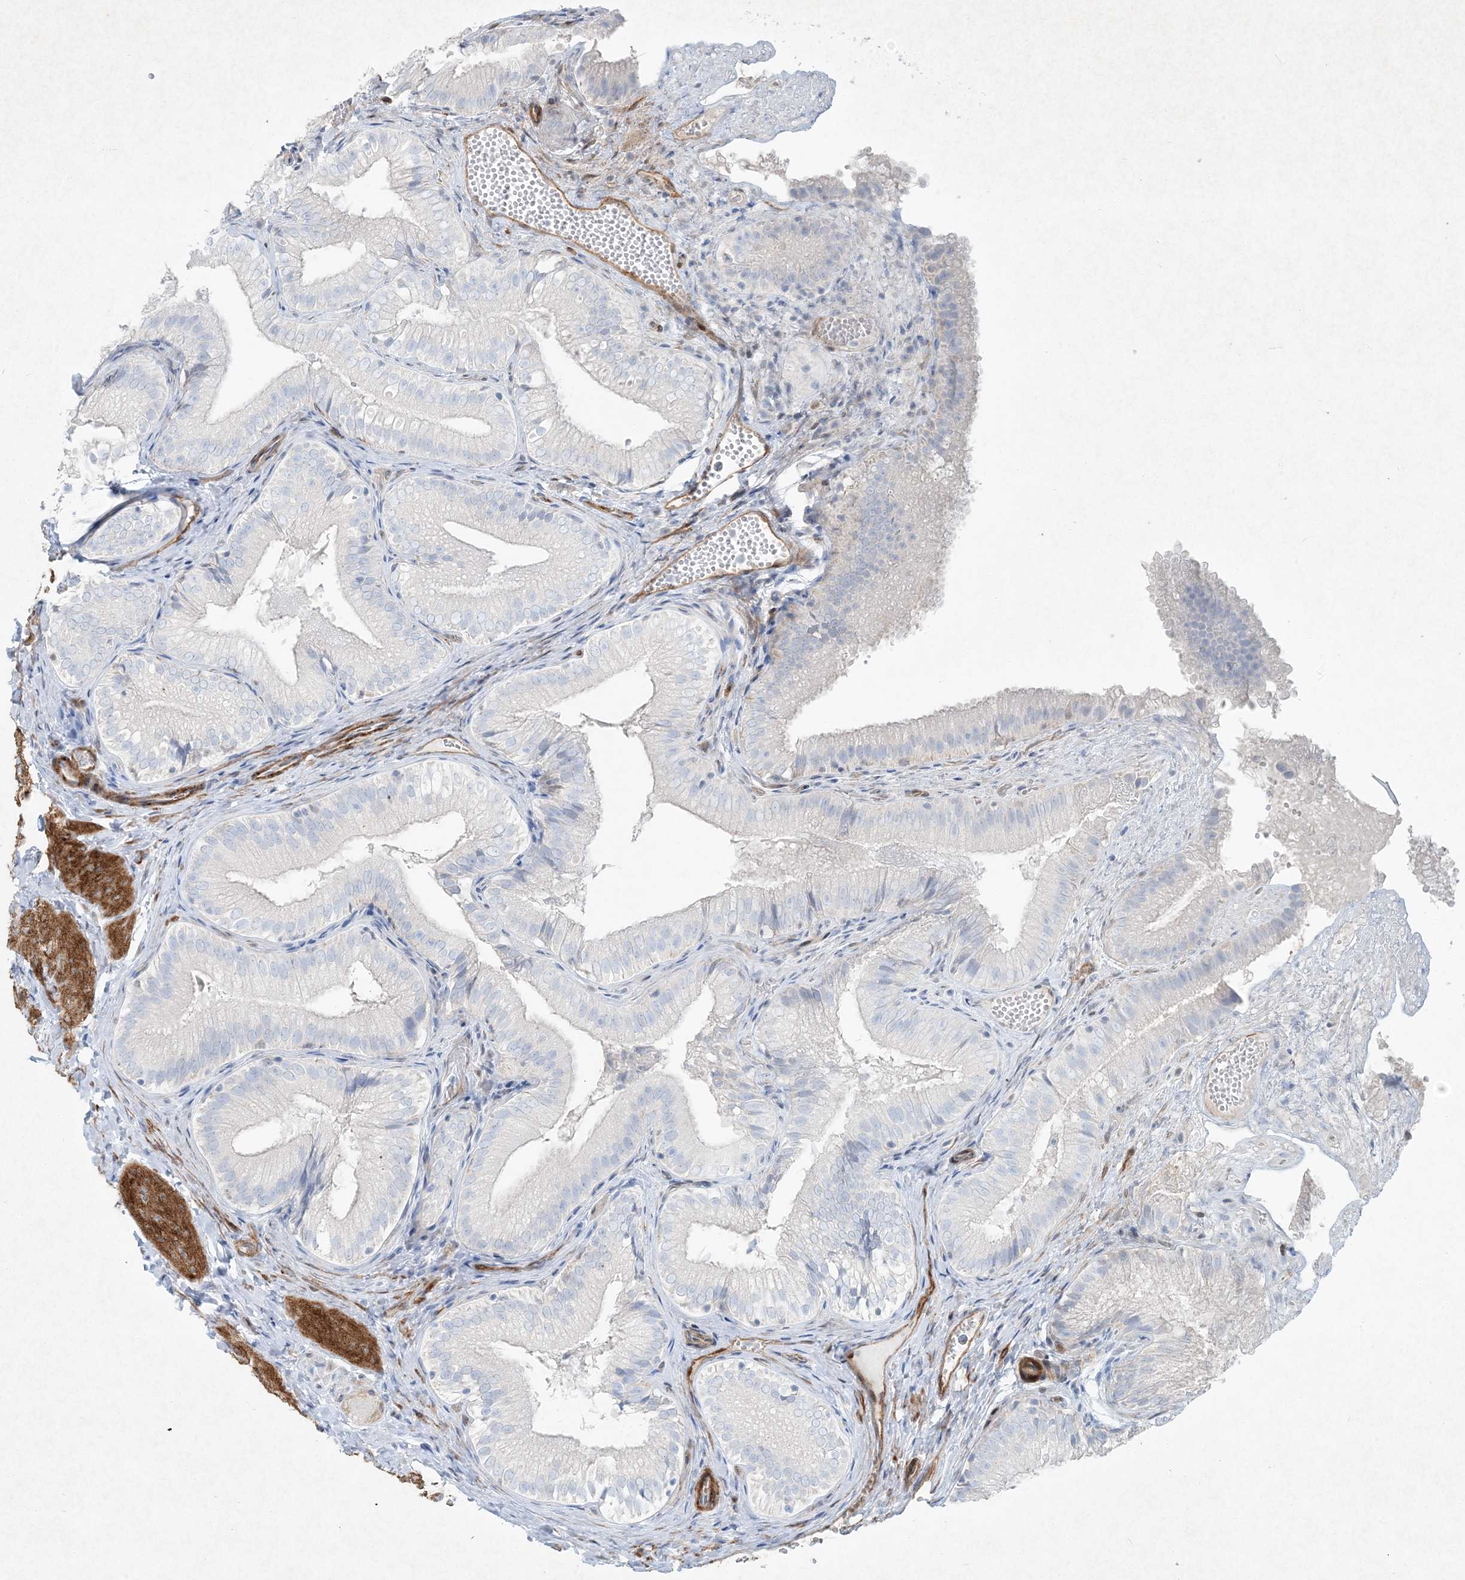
{"staining": {"intensity": "negative", "quantity": "none", "location": "none"}, "tissue": "gallbladder", "cell_type": "Glandular cells", "image_type": "normal", "snomed": [{"axis": "morphology", "description": "Normal tissue, NOS"}, {"axis": "topography", "description": "Gallbladder"}], "caption": "Glandular cells show no significant staining in normal gallbladder.", "gene": "PGM5", "patient": {"sex": "female", "age": 30}}